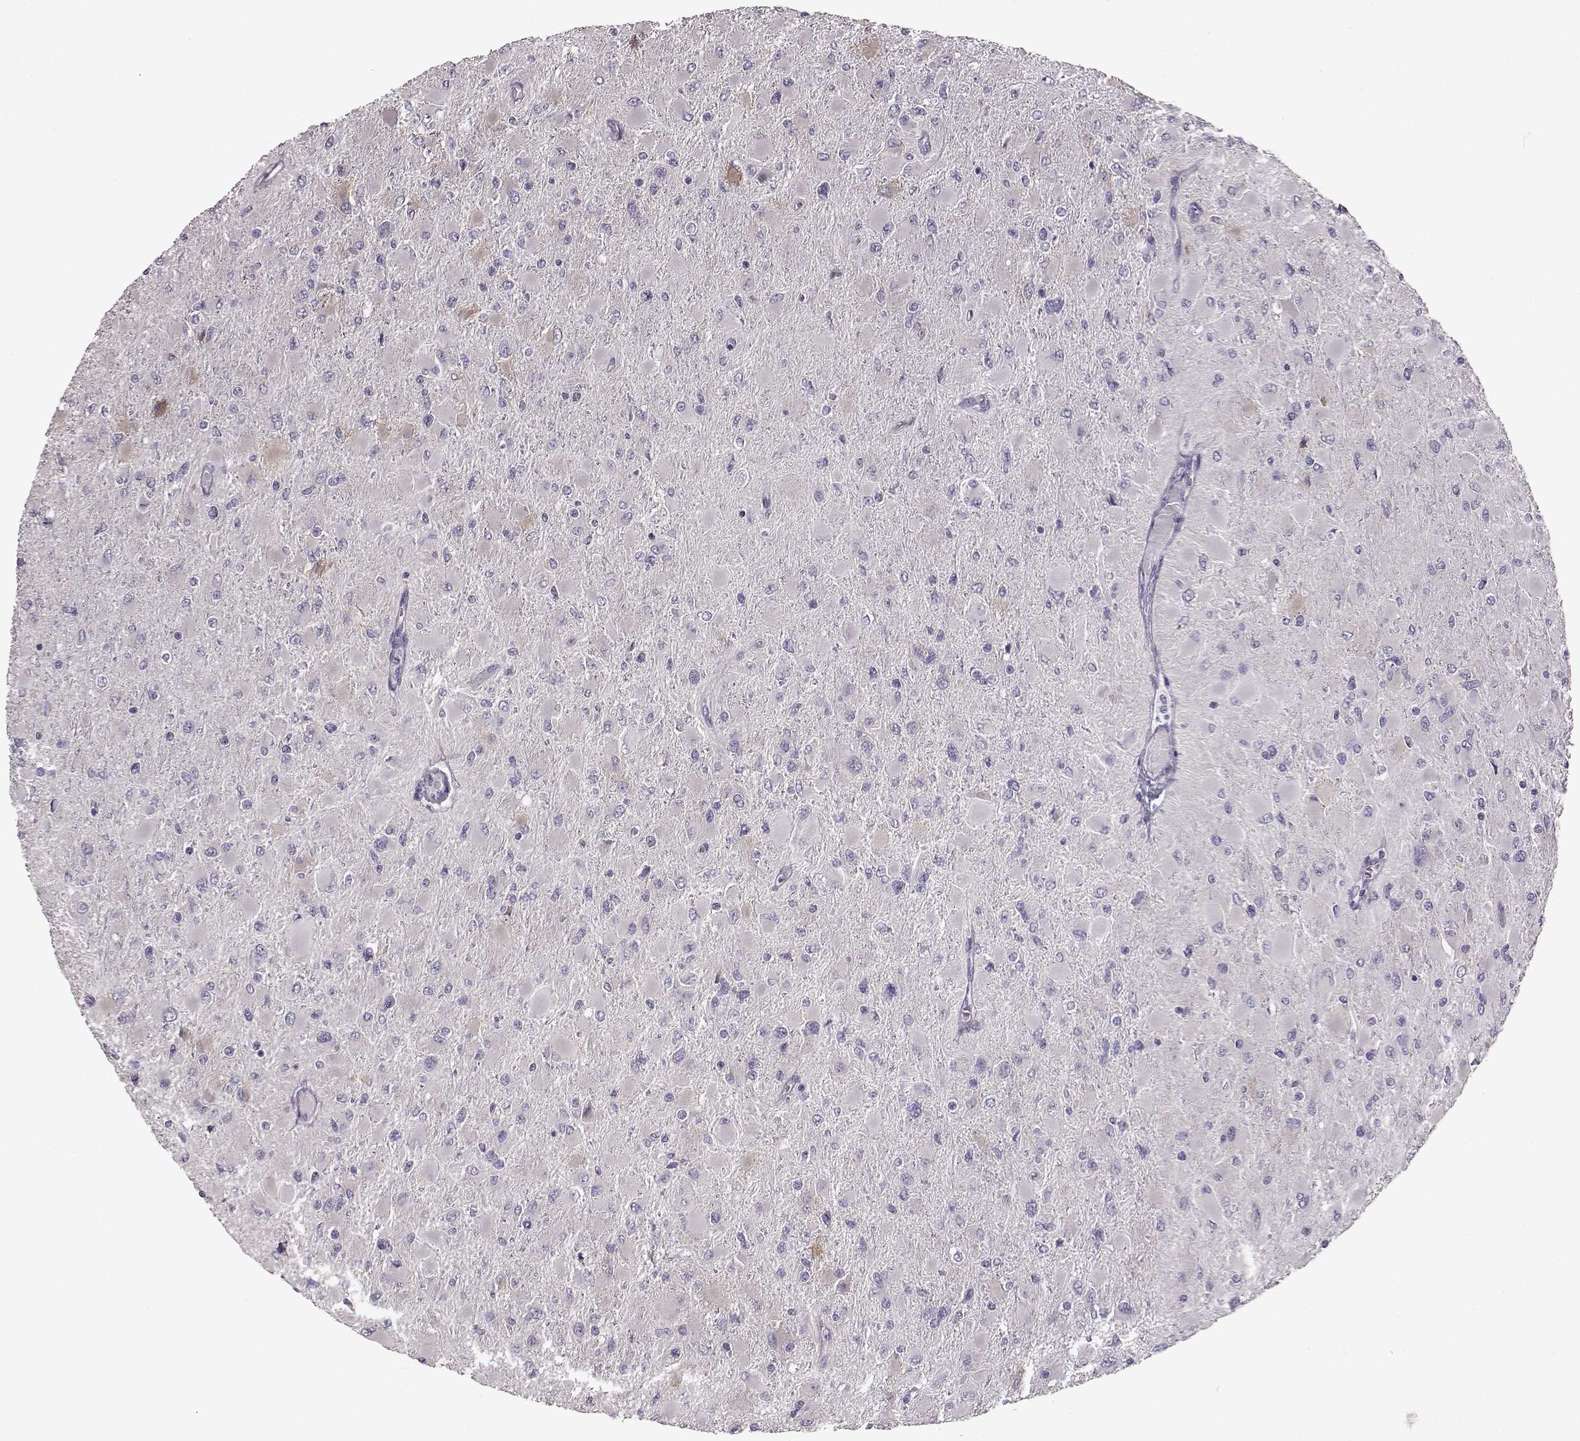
{"staining": {"intensity": "negative", "quantity": "none", "location": "none"}, "tissue": "glioma", "cell_type": "Tumor cells", "image_type": "cancer", "snomed": [{"axis": "morphology", "description": "Glioma, malignant, High grade"}, {"axis": "topography", "description": "Cerebral cortex"}], "caption": "The histopathology image displays no significant positivity in tumor cells of glioma. (DAB IHC visualized using brightfield microscopy, high magnification).", "gene": "ADGRG2", "patient": {"sex": "female", "age": 36}}